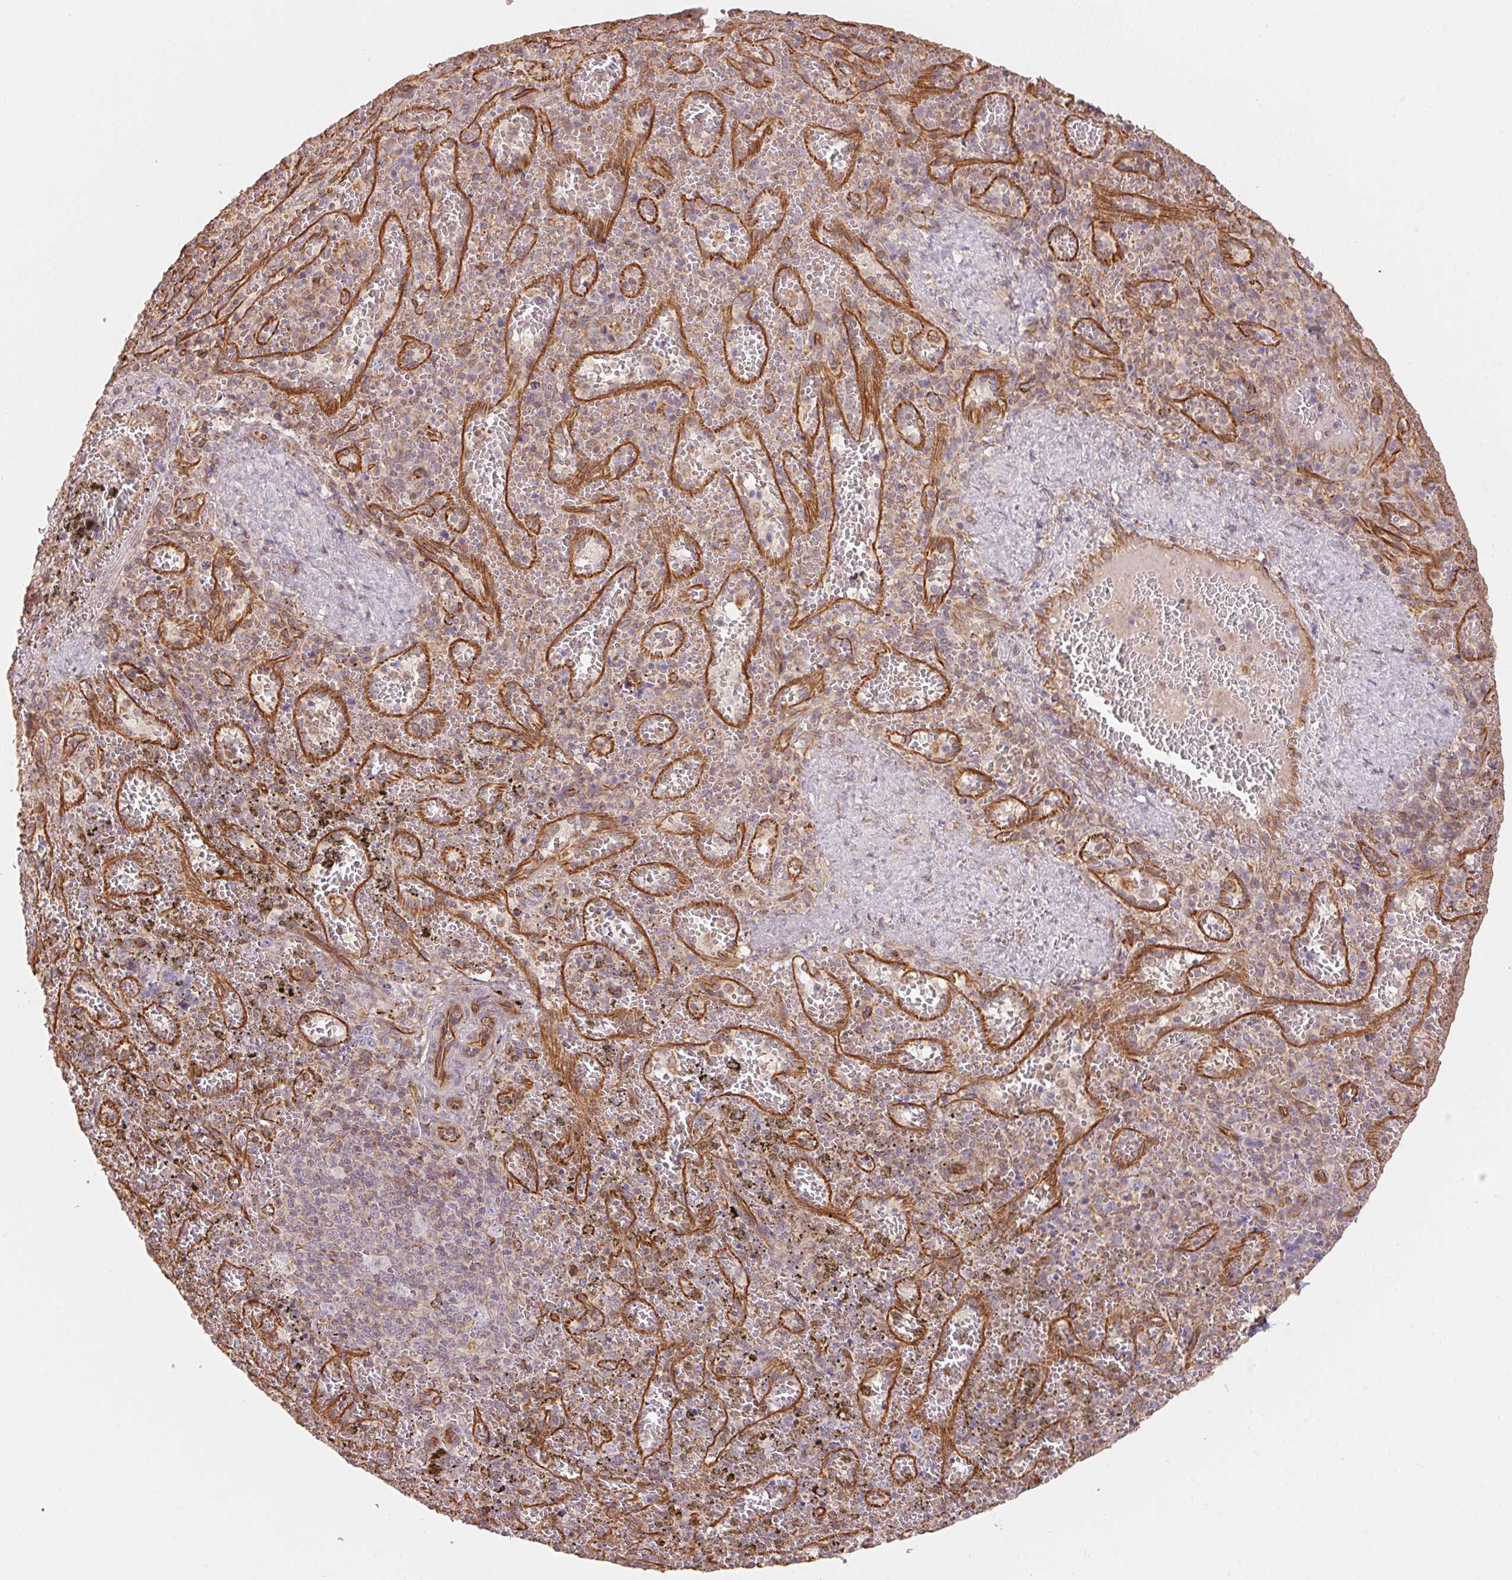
{"staining": {"intensity": "negative", "quantity": "none", "location": "none"}, "tissue": "spleen", "cell_type": "Cells in red pulp", "image_type": "normal", "snomed": [{"axis": "morphology", "description": "Normal tissue, NOS"}, {"axis": "topography", "description": "Spleen"}], "caption": "An IHC micrograph of benign spleen is shown. There is no staining in cells in red pulp of spleen.", "gene": "FOXR2", "patient": {"sex": "female", "age": 50}}